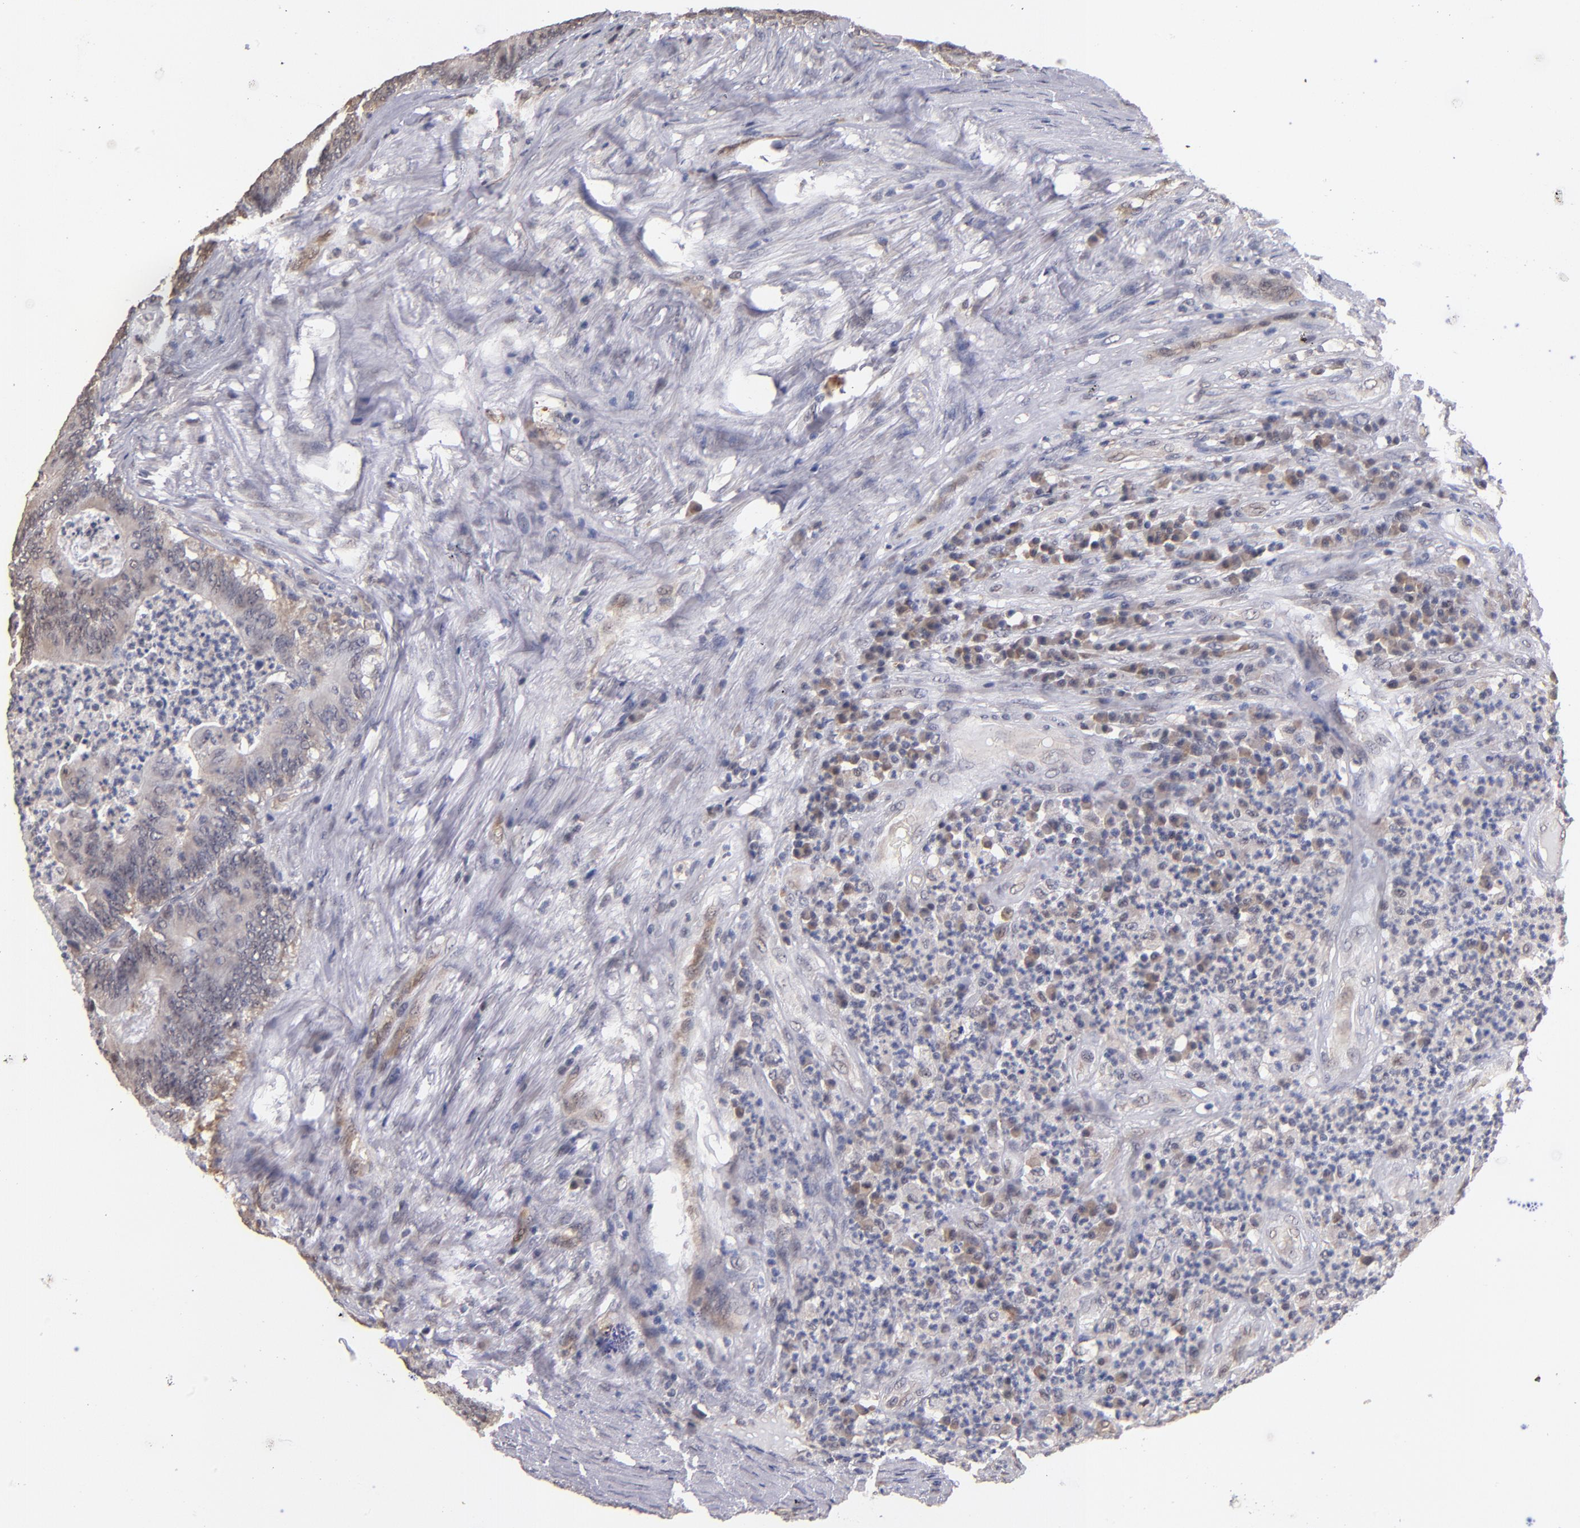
{"staining": {"intensity": "weak", "quantity": "25%-75%", "location": "cytoplasmic/membranous,nuclear"}, "tissue": "colorectal cancer", "cell_type": "Tumor cells", "image_type": "cancer", "snomed": [{"axis": "morphology", "description": "Adenocarcinoma, NOS"}, {"axis": "topography", "description": "Colon"}], "caption": "Colorectal adenocarcinoma was stained to show a protein in brown. There is low levels of weak cytoplasmic/membranous and nuclear staining in about 25%-75% of tumor cells.", "gene": "PSMD10", "patient": {"sex": "male", "age": 65}}